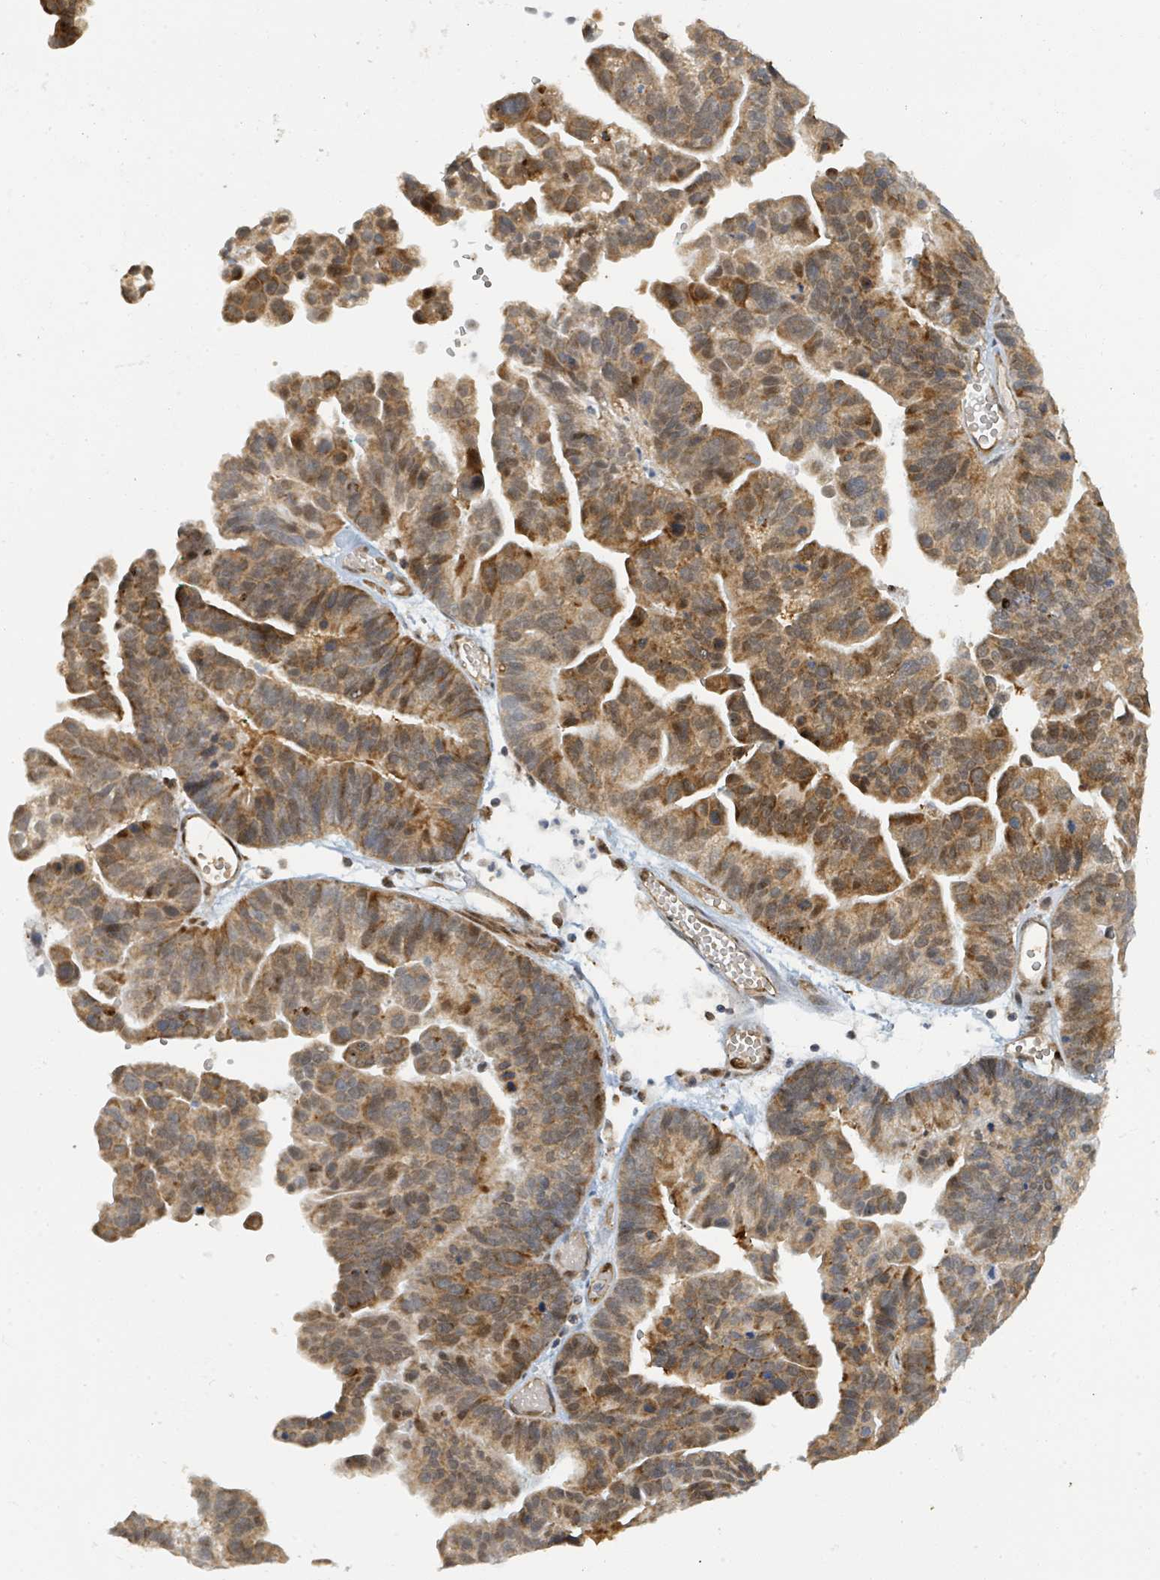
{"staining": {"intensity": "moderate", "quantity": ">75%", "location": "cytoplasmic/membranous"}, "tissue": "ovarian cancer", "cell_type": "Tumor cells", "image_type": "cancer", "snomed": [{"axis": "morphology", "description": "Cystadenocarcinoma, serous, NOS"}, {"axis": "topography", "description": "Ovary"}], "caption": "This photomicrograph demonstrates immunohistochemistry staining of serous cystadenocarcinoma (ovarian), with medium moderate cytoplasmic/membranous positivity in about >75% of tumor cells.", "gene": "PSMB7", "patient": {"sex": "female", "age": 56}}